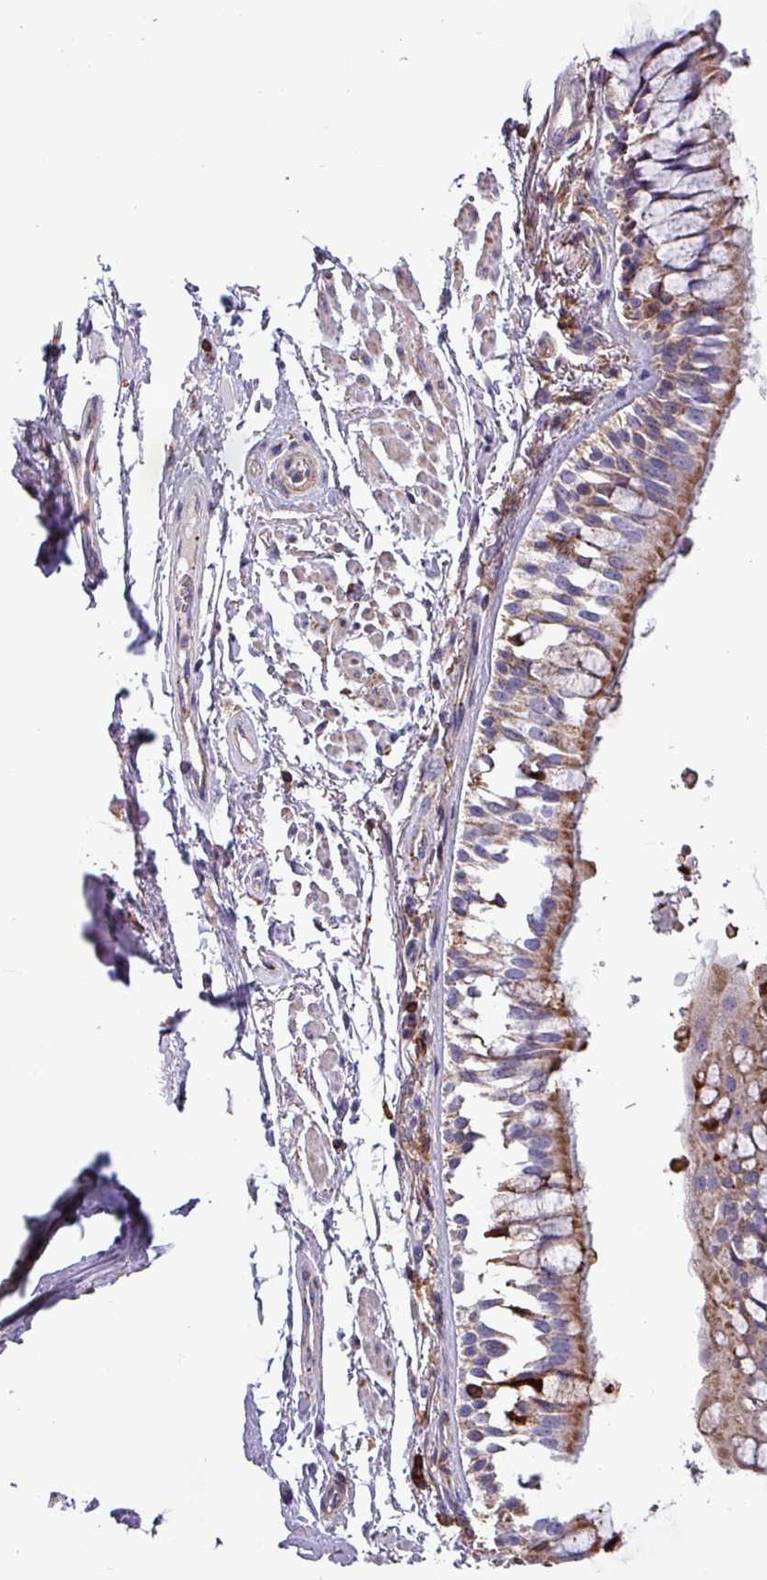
{"staining": {"intensity": "moderate", "quantity": "25%-75%", "location": "cytoplasmic/membranous"}, "tissue": "bronchus", "cell_type": "Respiratory epithelial cells", "image_type": "normal", "snomed": [{"axis": "morphology", "description": "Normal tissue, NOS"}, {"axis": "topography", "description": "Bronchus"}], "caption": "Immunohistochemistry (IHC) photomicrograph of benign bronchus stained for a protein (brown), which reveals medium levels of moderate cytoplasmic/membranous staining in about 25%-75% of respiratory epithelial cells.", "gene": "SCIN", "patient": {"sex": "male", "age": 70}}